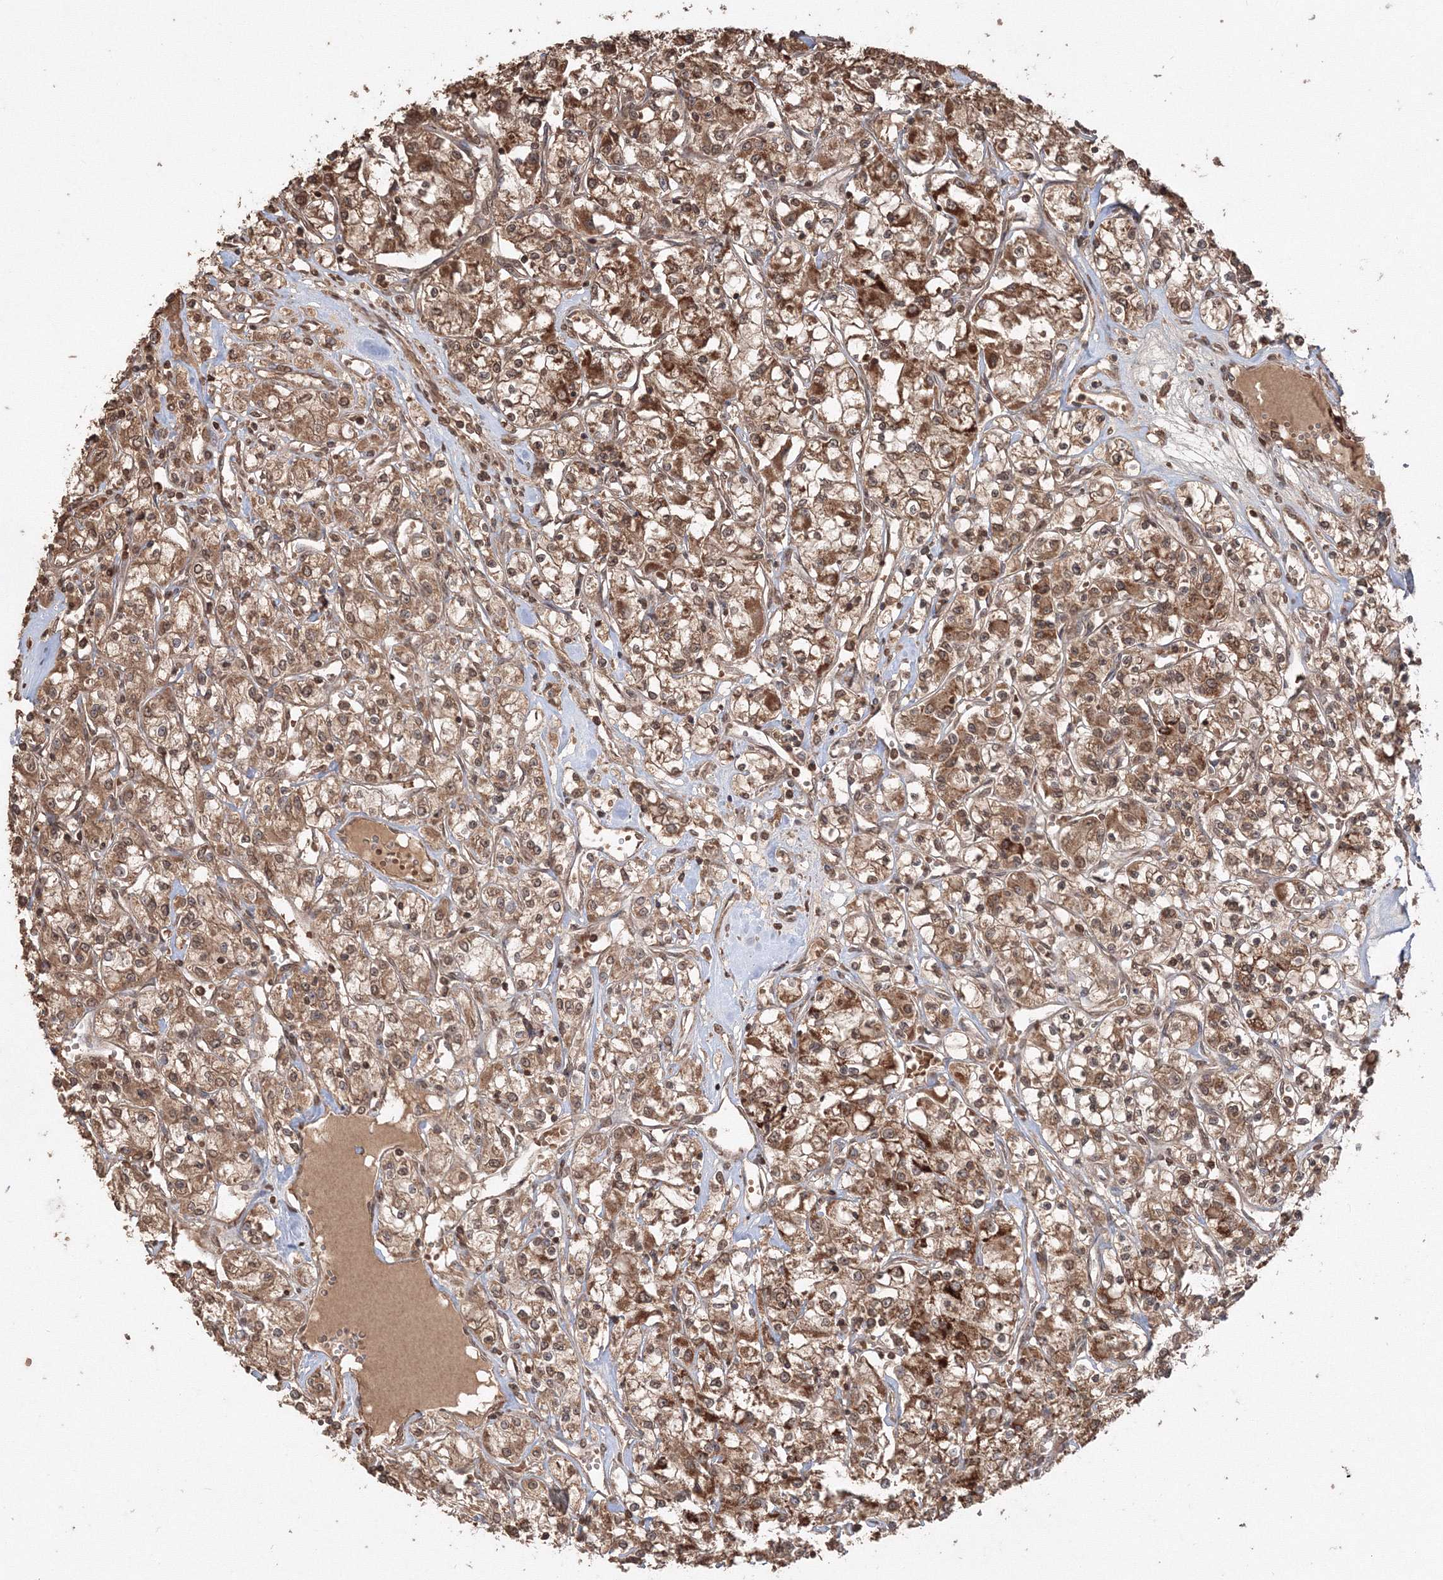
{"staining": {"intensity": "moderate", "quantity": ">75%", "location": "cytoplasmic/membranous"}, "tissue": "renal cancer", "cell_type": "Tumor cells", "image_type": "cancer", "snomed": [{"axis": "morphology", "description": "Adenocarcinoma, NOS"}, {"axis": "topography", "description": "Kidney"}], "caption": "The photomicrograph displays immunohistochemical staining of adenocarcinoma (renal). There is moderate cytoplasmic/membranous expression is present in approximately >75% of tumor cells.", "gene": "CCDC122", "patient": {"sex": "female", "age": 59}}